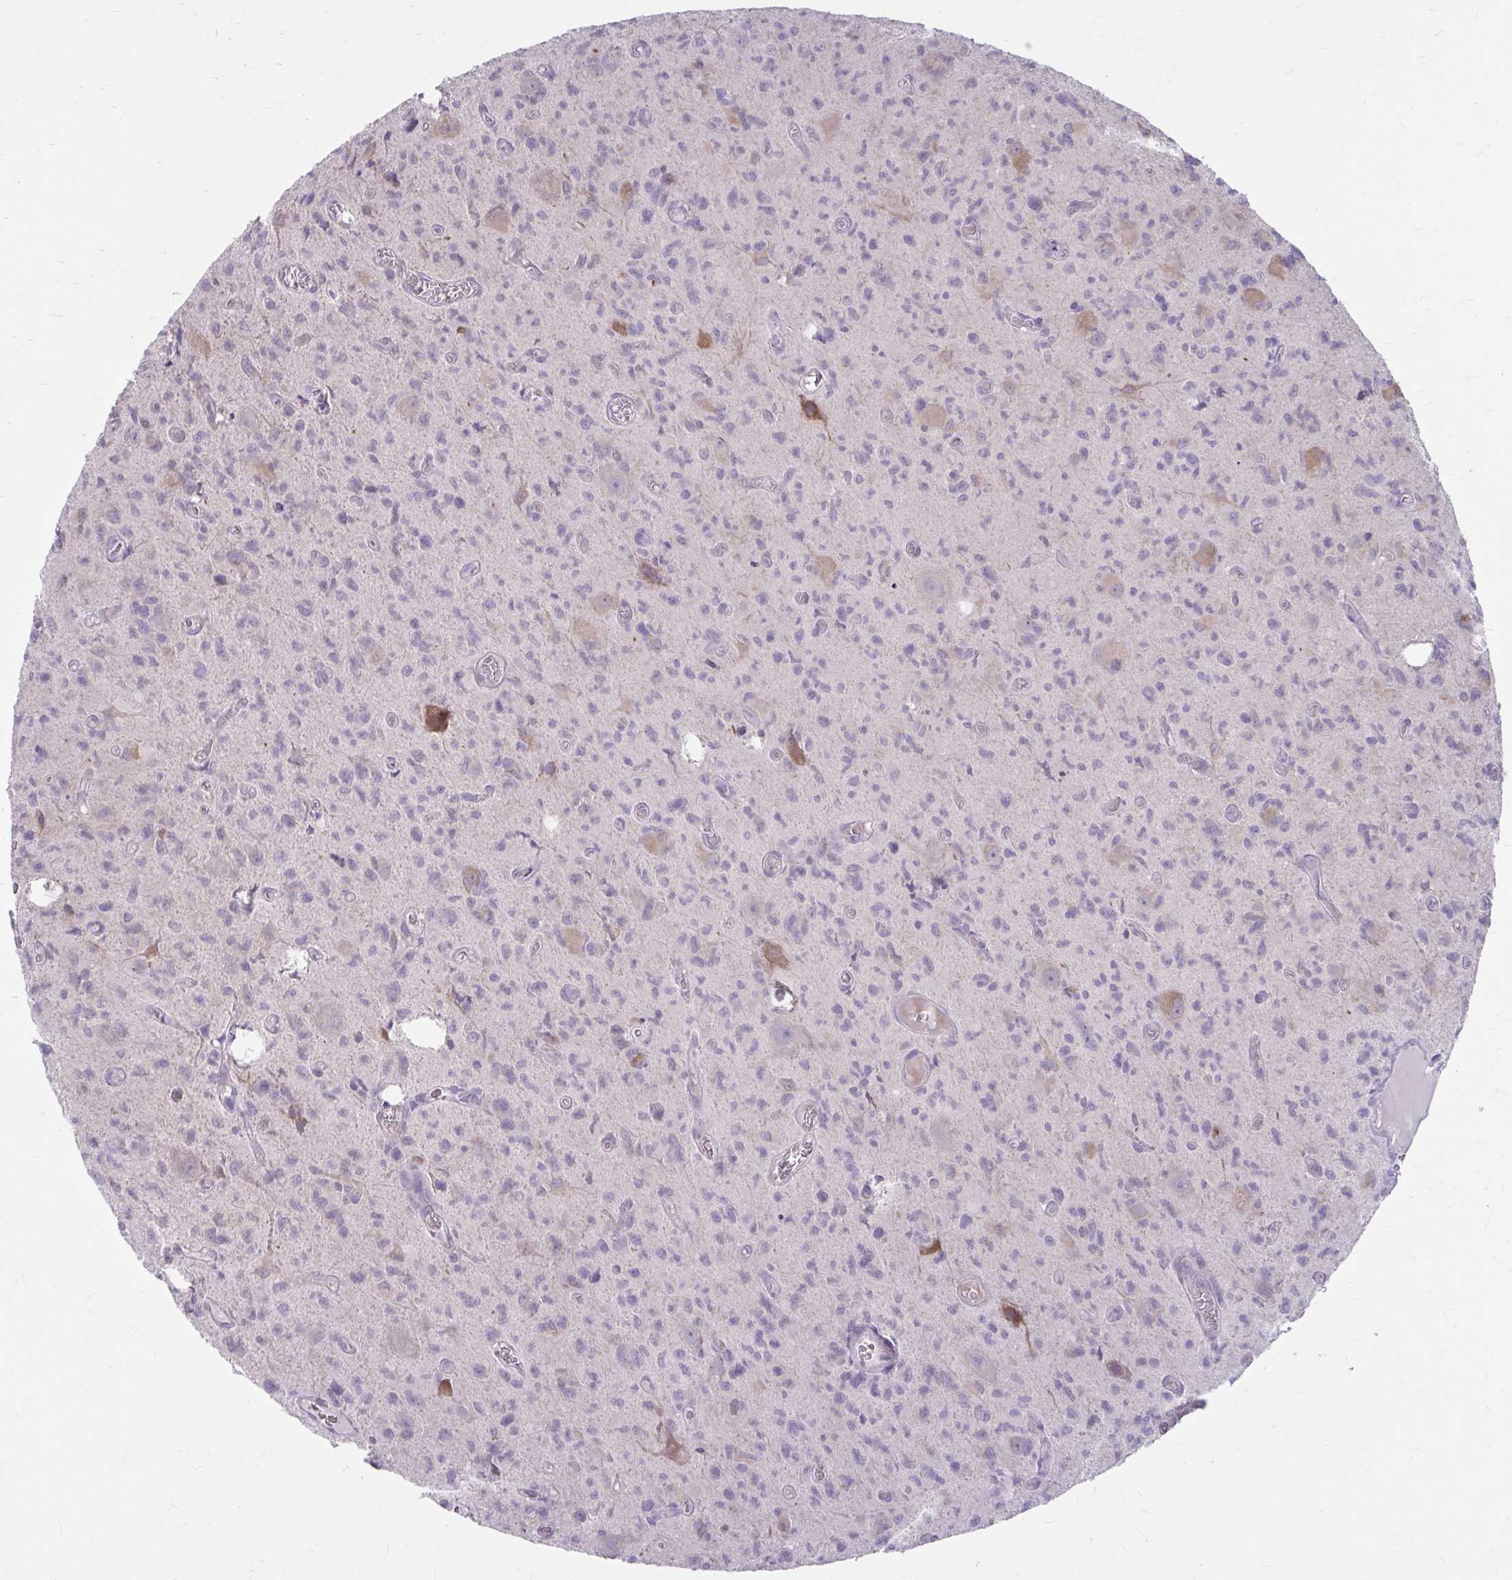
{"staining": {"intensity": "negative", "quantity": "none", "location": "none"}, "tissue": "glioma", "cell_type": "Tumor cells", "image_type": "cancer", "snomed": [{"axis": "morphology", "description": "Glioma, malignant, High grade"}, {"axis": "topography", "description": "Brain"}], "caption": "Protein analysis of malignant high-grade glioma exhibits no significant positivity in tumor cells.", "gene": "MSMO1", "patient": {"sex": "male", "age": 76}}